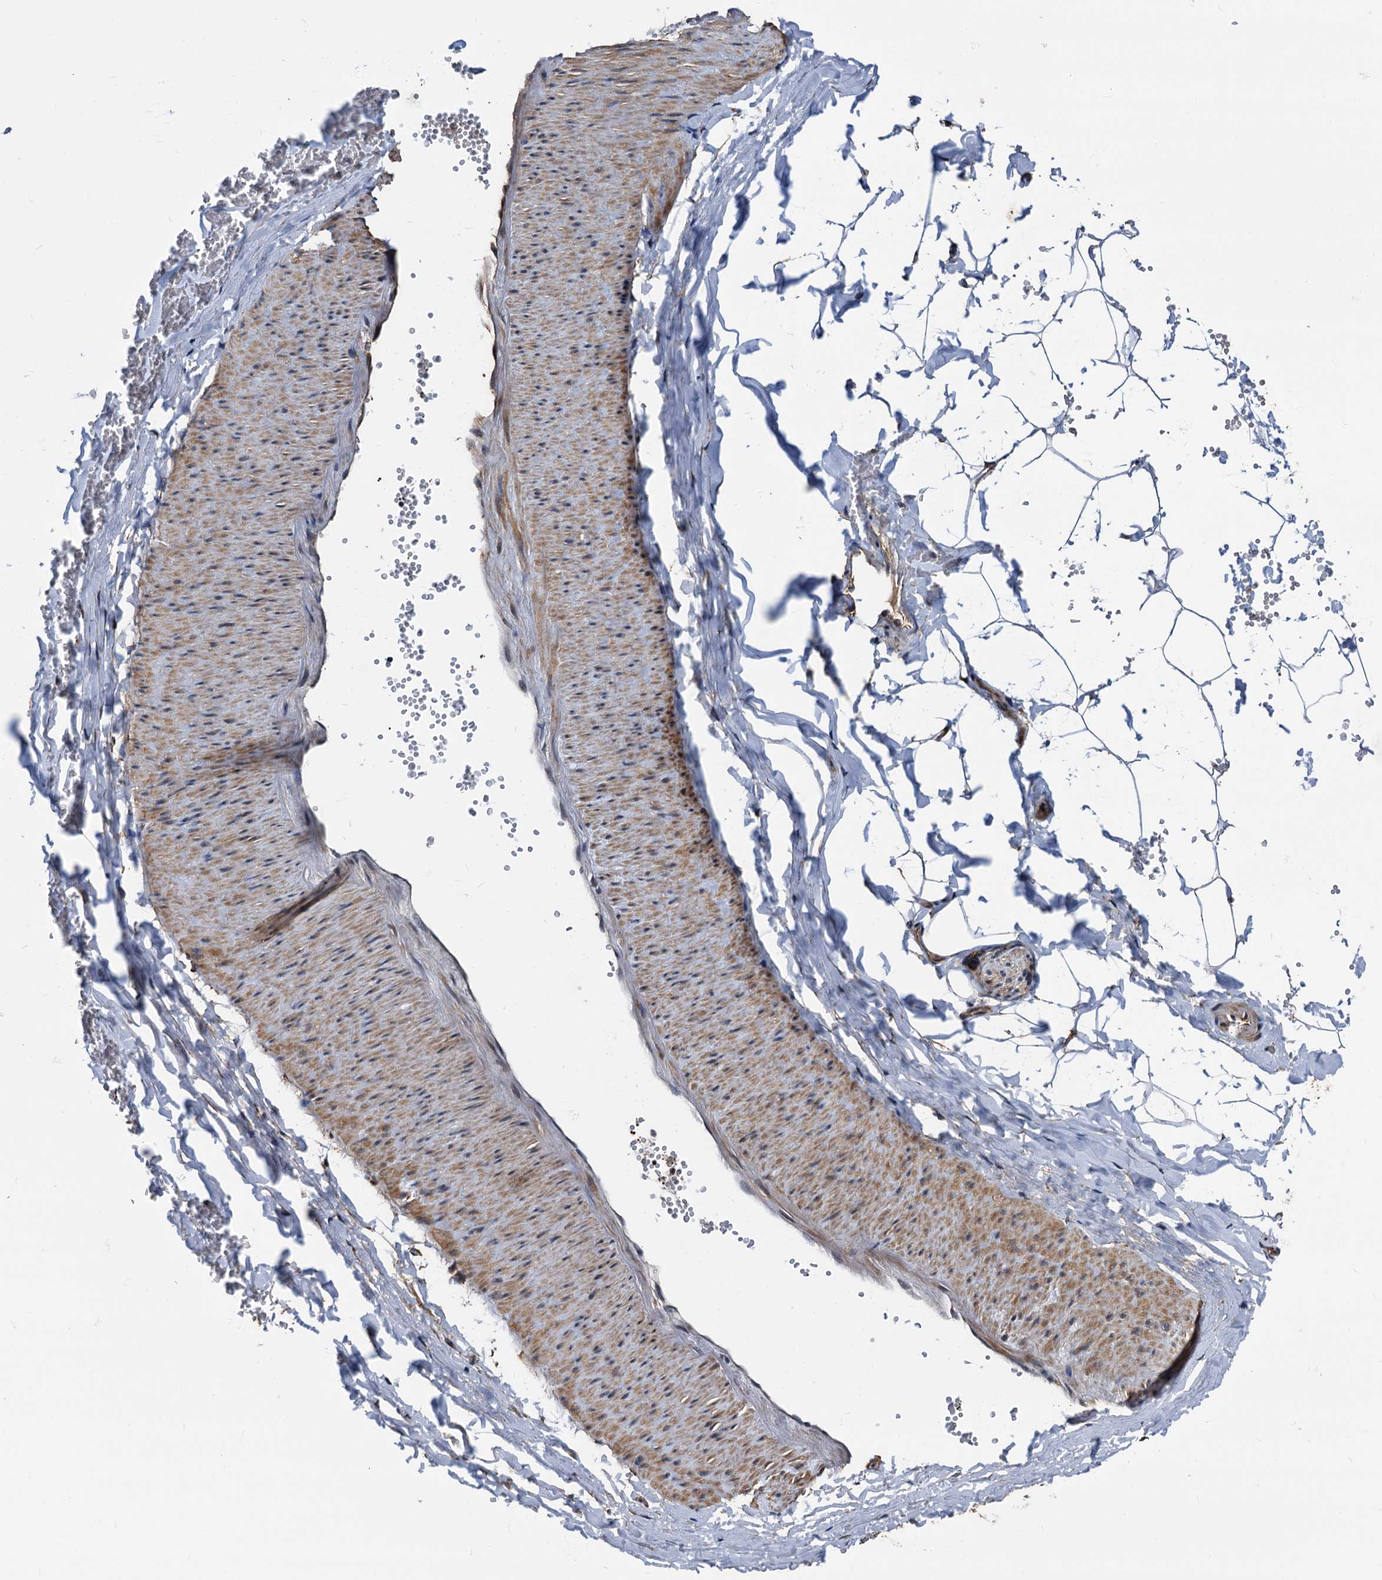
{"staining": {"intensity": "strong", "quantity": "25%-75%", "location": "cytoplasmic/membranous"}, "tissue": "adipose tissue", "cell_type": "Adipocytes", "image_type": "normal", "snomed": [{"axis": "morphology", "description": "Normal tissue, NOS"}, {"axis": "topography", "description": "Gallbladder"}, {"axis": "topography", "description": "Peripheral nerve tissue"}], "caption": "Approximately 25%-75% of adipocytes in benign human adipose tissue reveal strong cytoplasmic/membranous protein staining as visualized by brown immunohistochemical staining.", "gene": "PEX5", "patient": {"sex": "male", "age": 38}}